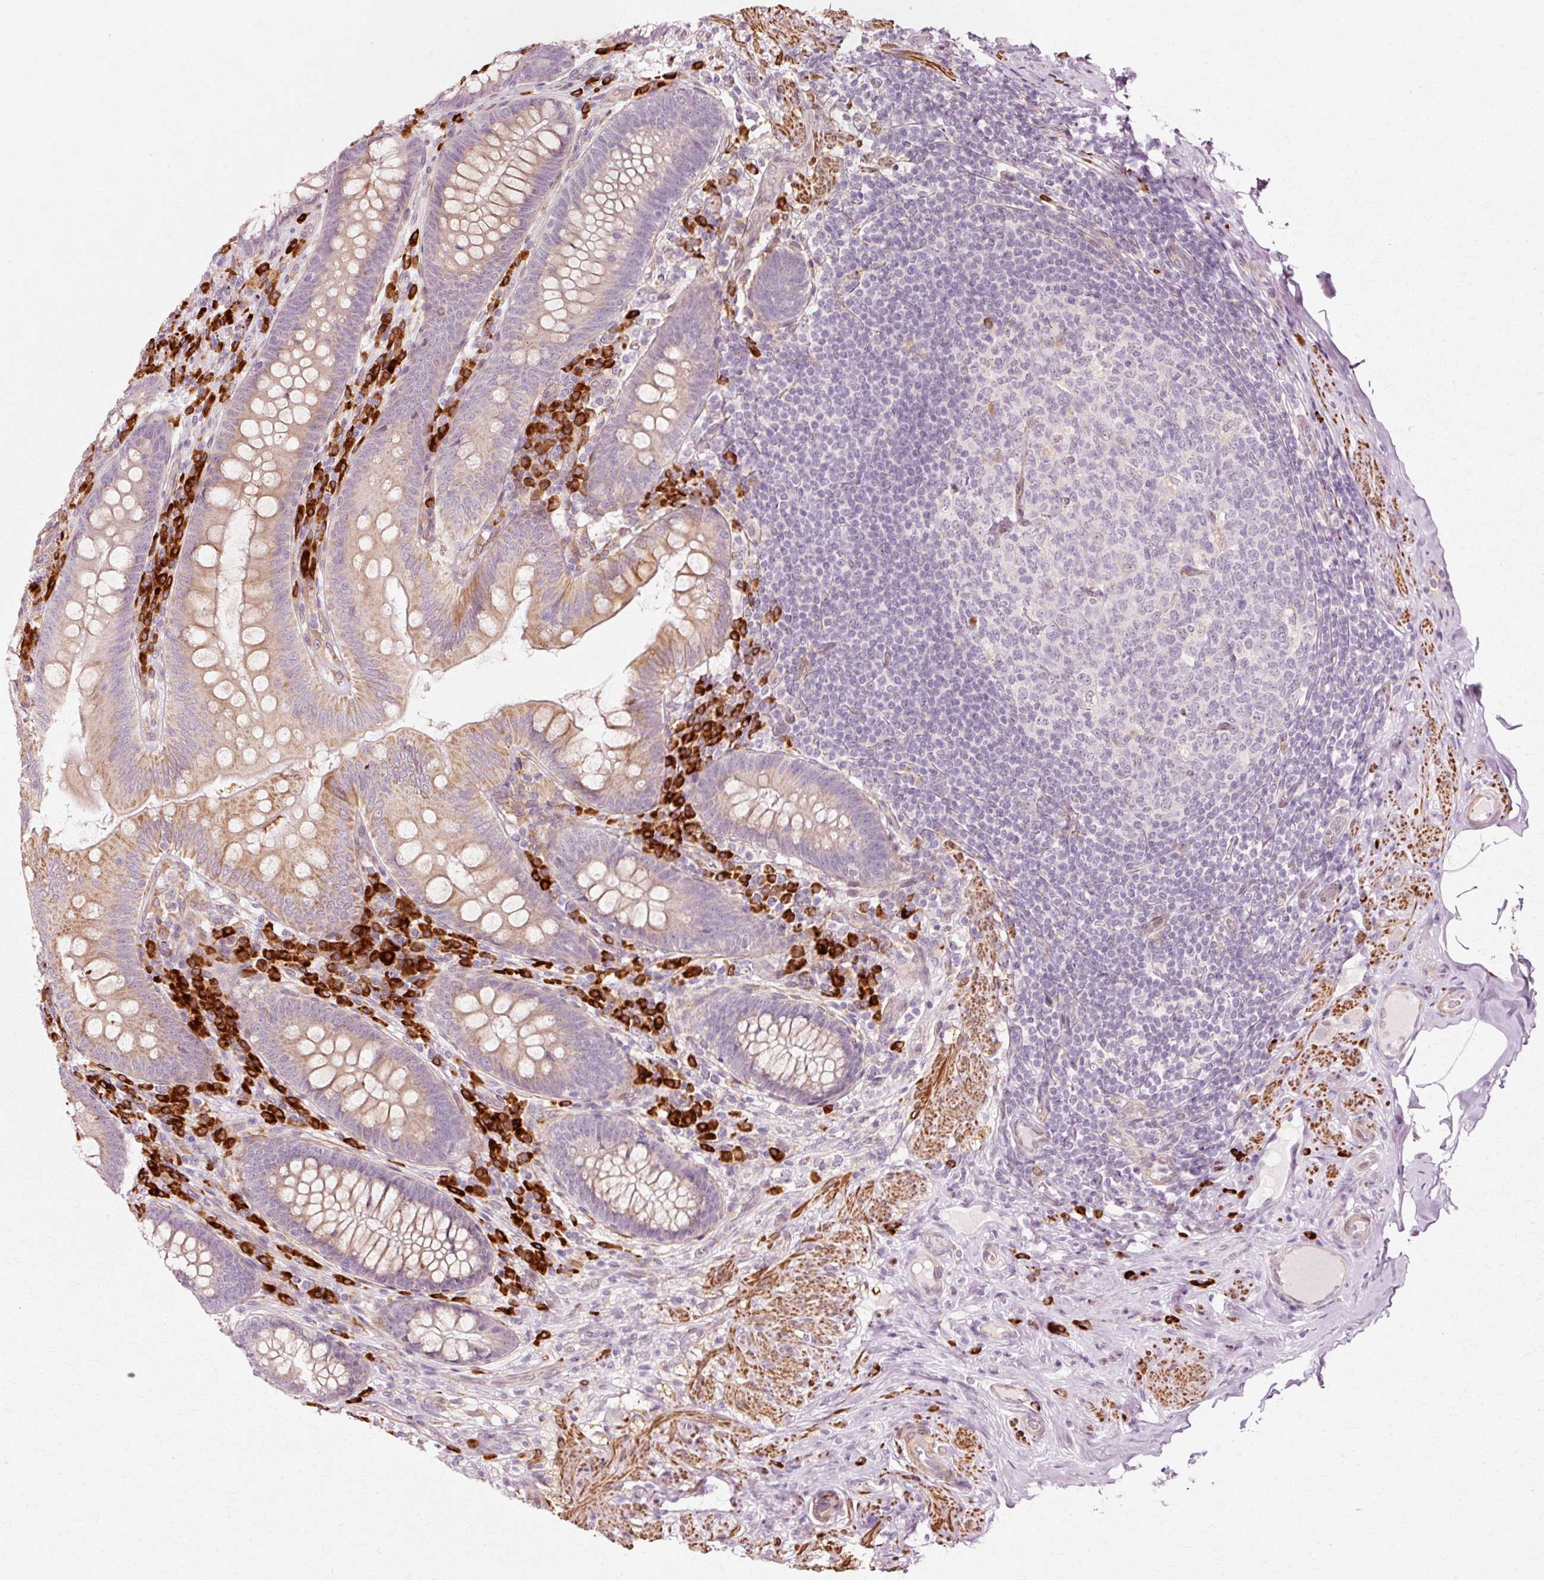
{"staining": {"intensity": "moderate", "quantity": "25%-75%", "location": "cytoplasmic/membranous"}, "tissue": "appendix", "cell_type": "Glandular cells", "image_type": "normal", "snomed": [{"axis": "morphology", "description": "Normal tissue, NOS"}, {"axis": "topography", "description": "Appendix"}], "caption": "DAB immunohistochemical staining of unremarkable appendix displays moderate cytoplasmic/membranous protein expression in about 25%-75% of glandular cells. The staining is performed using DAB (3,3'-diaminobenzidine) brown chromogen to label protein expression. The nuclei are counter-stained blue using hematoxylin.", "gene": "RANBP2", "patient": {"sex": "male", "age": 71}}